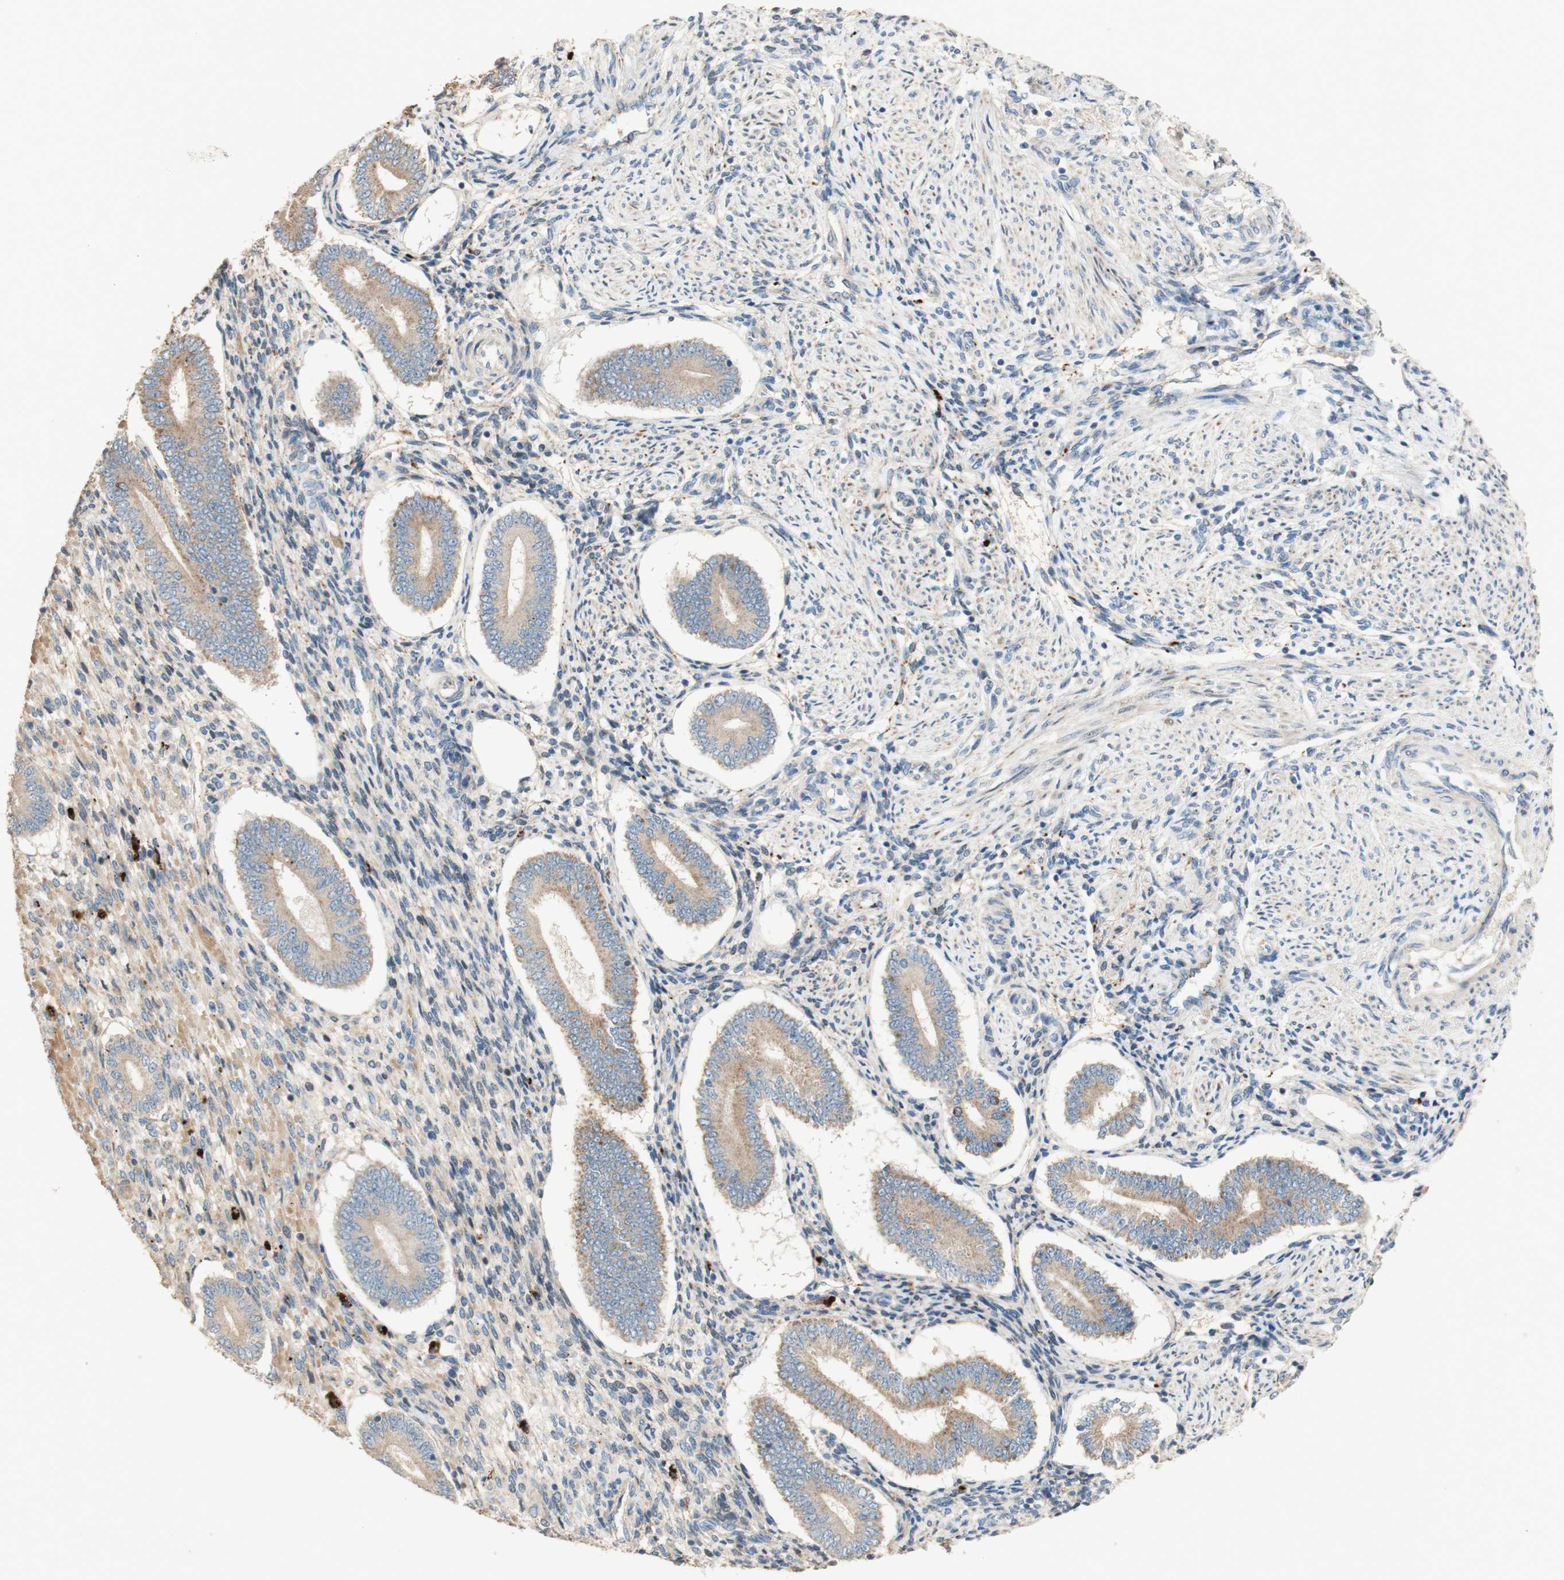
{"staining": {"intensity": "negative", "quantity": "none", "location": "none"}, "tissue": "endometrium", "cell_type": "Cells in endometrial stroma", "image_type": "normal", "snomed": [{"axis": "morphology", "description": "Normal tissue, NOS"}, {"axis": "topography", "description": "Endometrium"}], "caption": "This is a micrograph of immunohistochemistry staining of benign endometrium, which shows no positivity in cells in endometrial stroma. (DAB (3,3'-diaminobenzidine) immunohistochemistry visualized using brightfield microscopy, high magnification).", "gene": "PTPN21", "patient": {"sex": "female", "age": 42}}